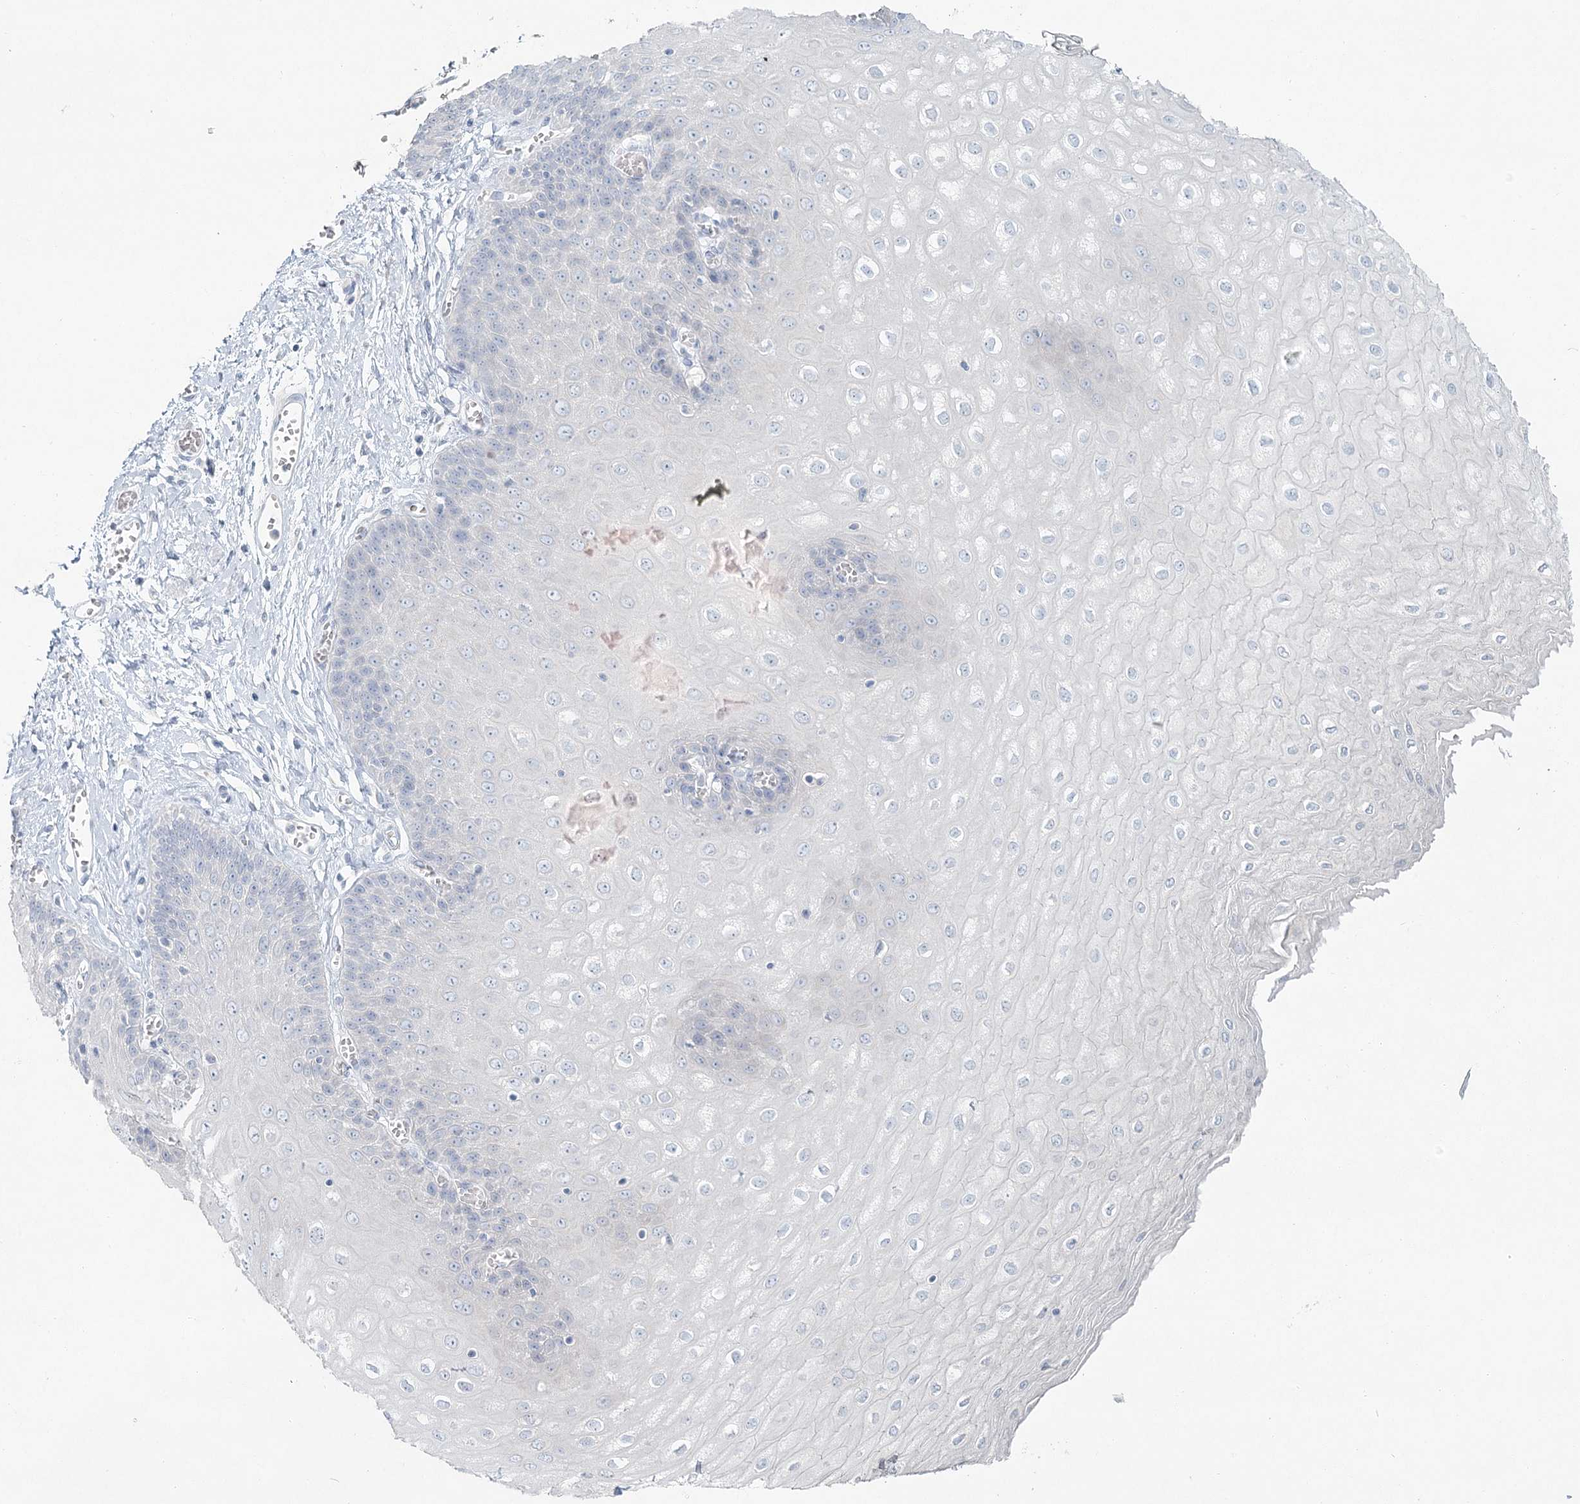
{"staining": {"intensity": "negative", "quantity": "none", "location": "none"}, "tissue": "esophagus", "cell_type": "Squamous epithelial cells", "image_type": "normal", "snomed": [{"axis": "morphology", "description": "Normal tissue, NOS"}, {"axis": "topography", "description": "Esophagus"}], "caption": "This photomicrograph is of normal esophagus stained with IHC to label a protein in brown with the nuclei are counter-stained blue. There is no expression in squamous epithelial cells. (Brightfield microscopy of DAB (3,3'-diaminobenzidine) IHC at high magnification).", "gene": "LRP2BP", "patient": {"sex": "male", "age": 60}}